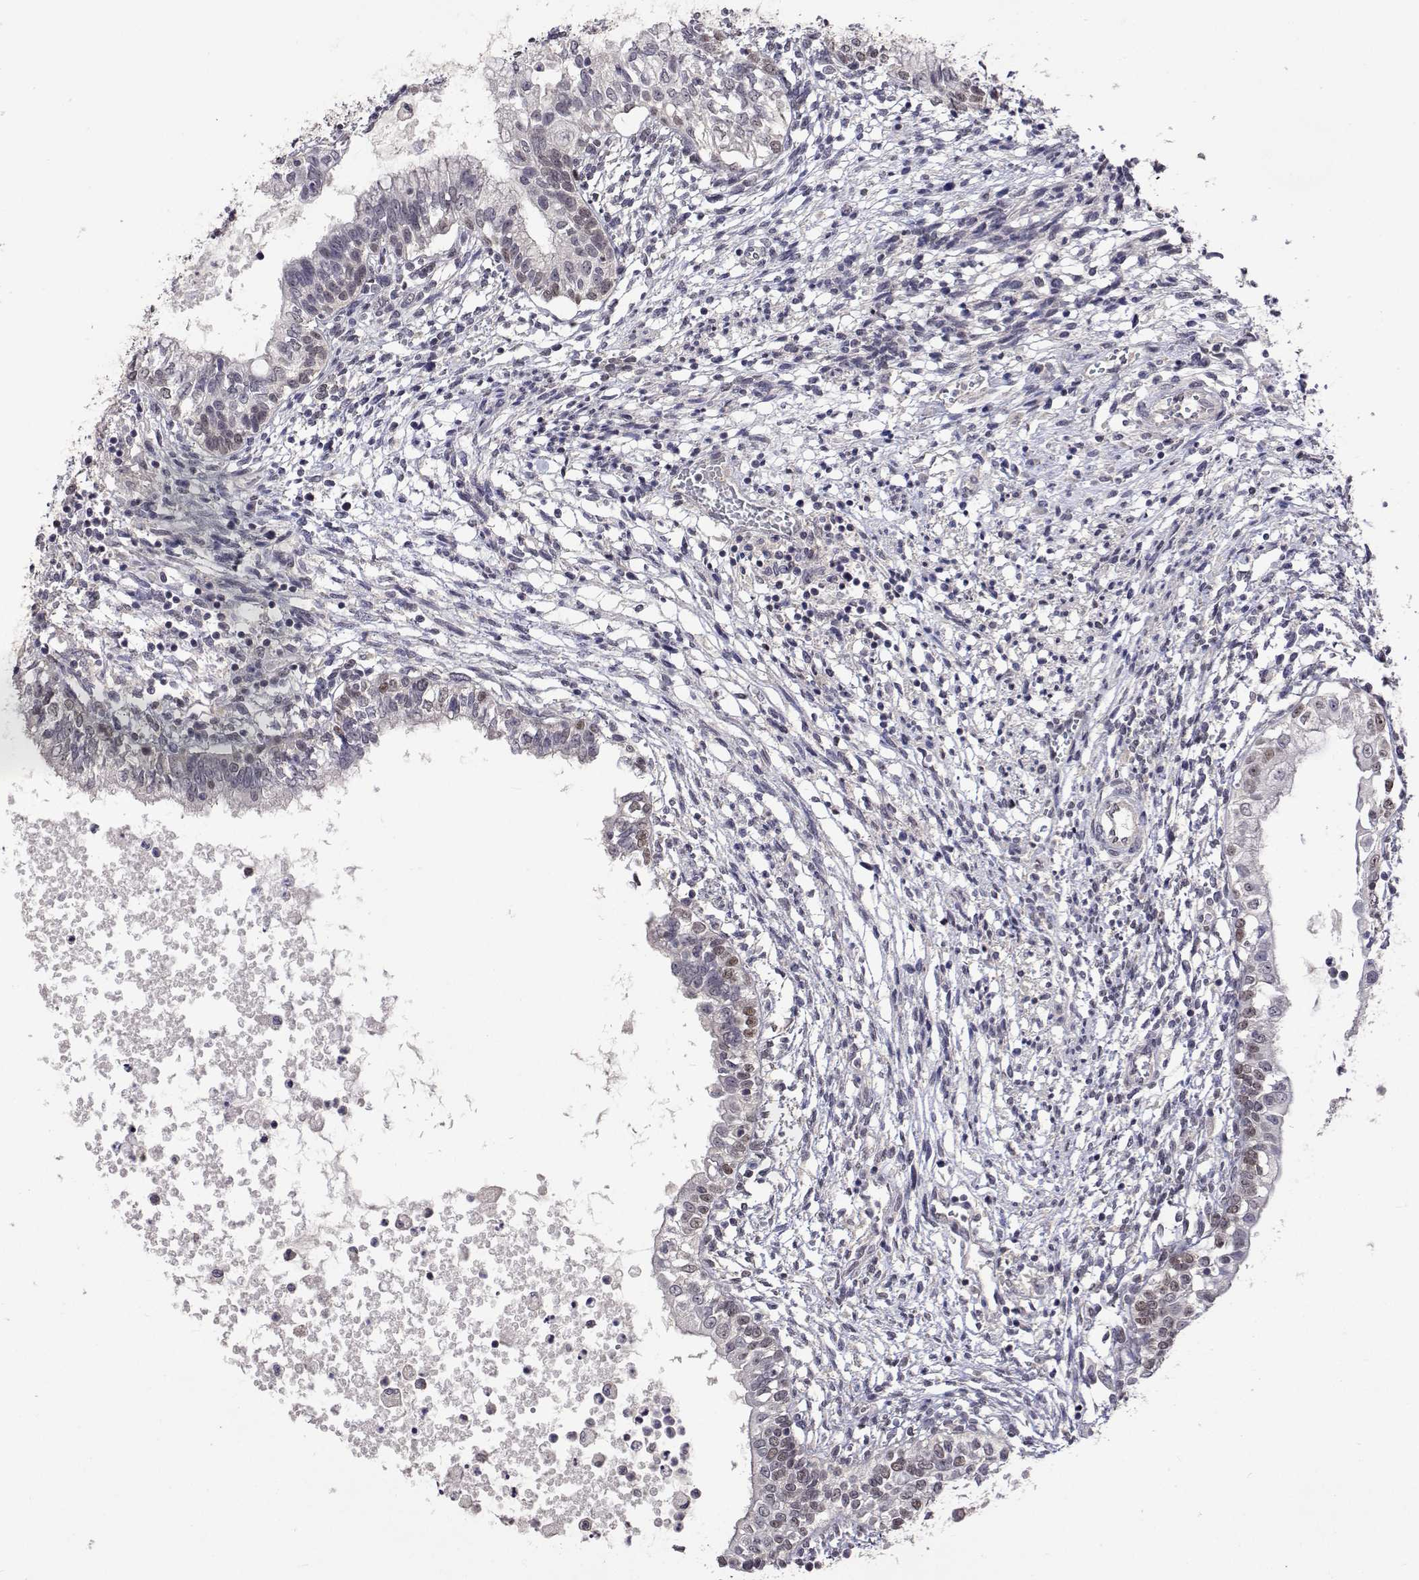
{"staining": {"intensity": "weak", "quantity": "<25%", "location": "nuclear"}, "tissue": "testis cancer", "cell_type": "Tumor cells", "image_type": "cancer", "snomed": [{"axis": "morphology", "description": "Carcinoma, Embryonal, NOS"}, {"axis": "topography", "description": "Testis"}], "caption": "This is an IHC histopathology image of testis embryonal carcinoma. There is no positivity in tumor cells.", "gene": "HNRNPA0", "patient": {"sex": "male", "age": 37}}